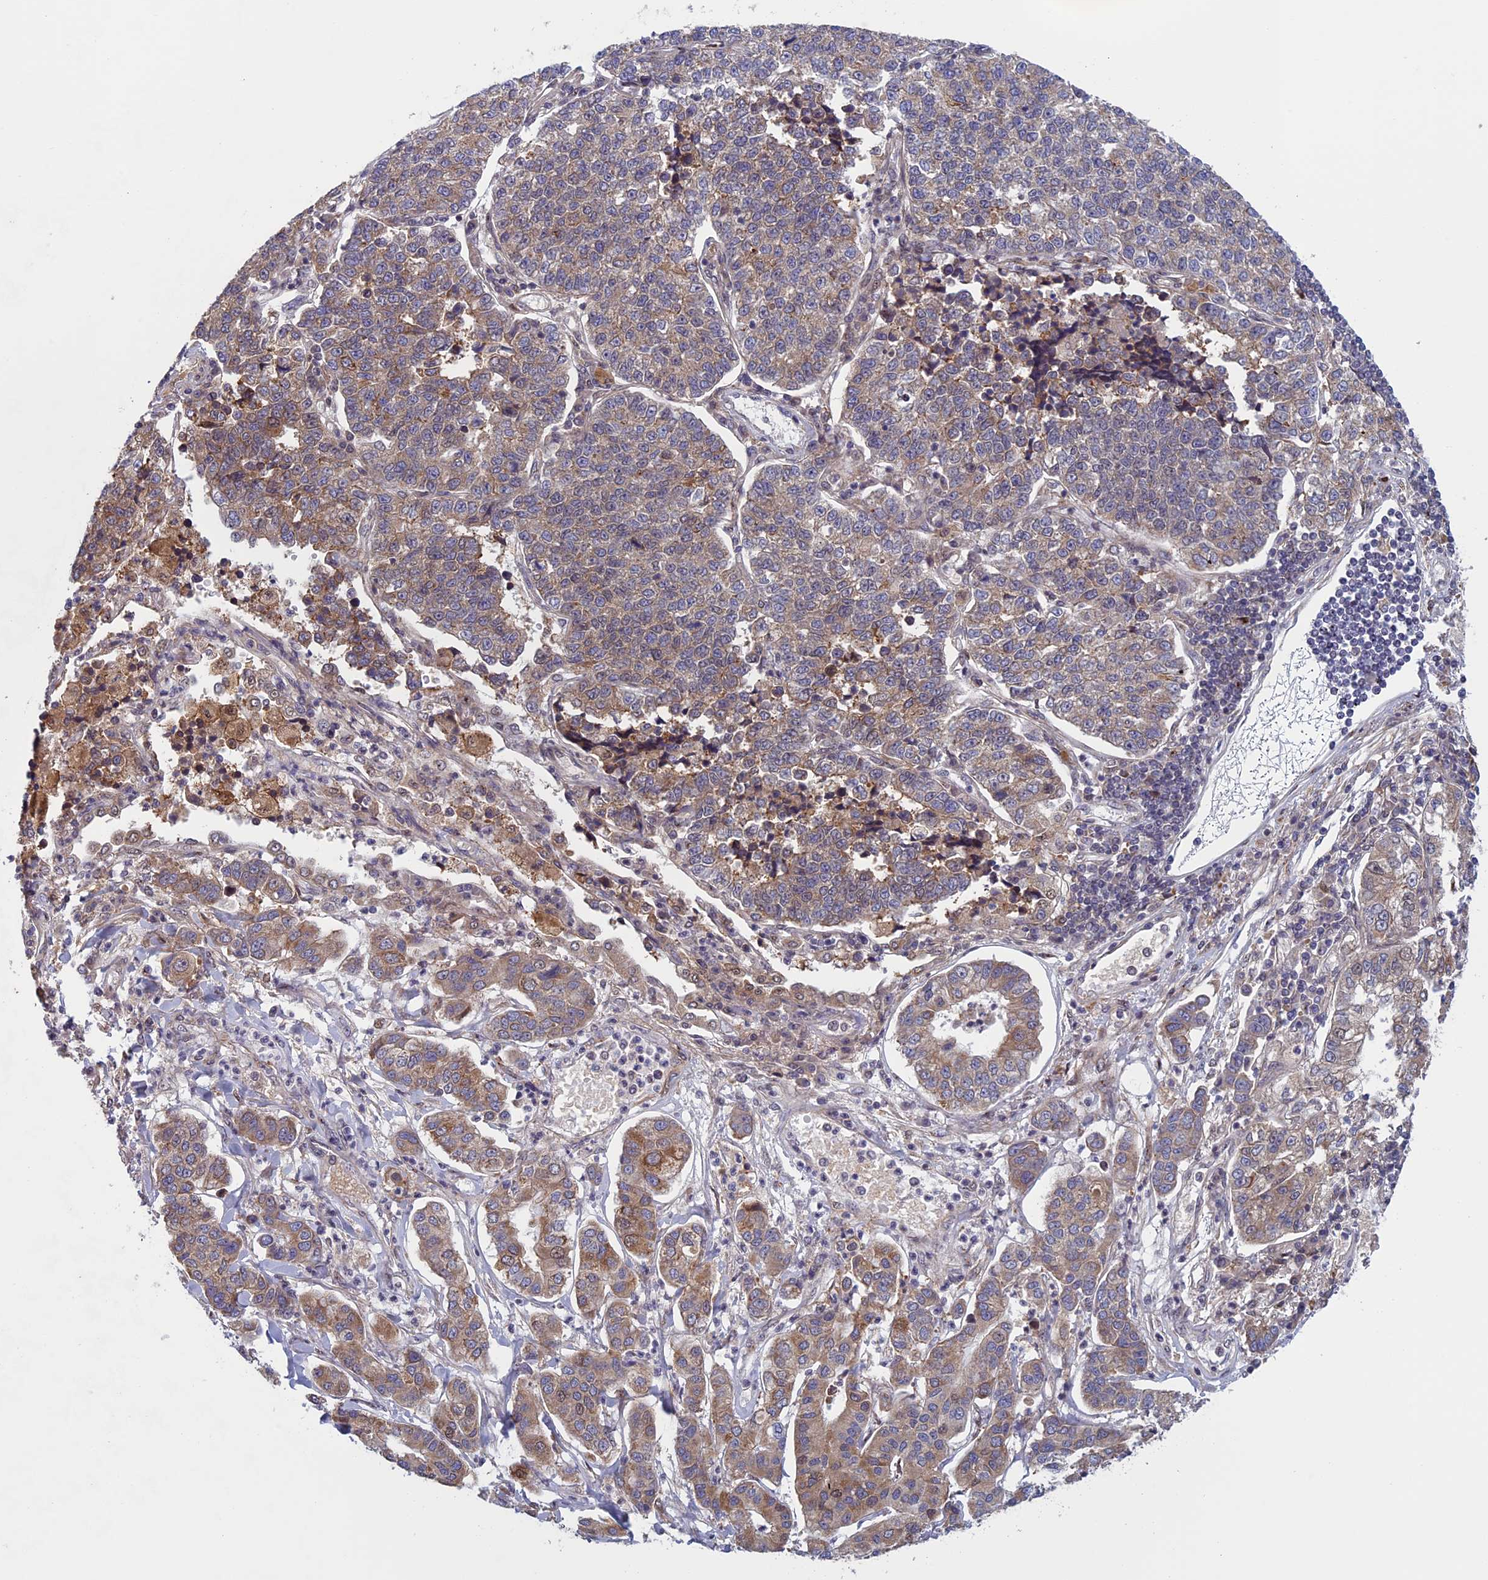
{"staining": {"intensity": "weak", "quantity": "25%-75%", "location": "cytoplasmic/membranous"}, "tissue": "lung cancer", "cell_type": "Tumor cells", "image_type": "cancer", "snomed": [{"axis": "morphology", "description": "Adenocarcinoma, NOS"}, {"axis": "topography", "description": "Lung"}], "caption": "Protein expression analysis of lung cancer (adenocarcinoma) displays weak cytoplasmic/membranous staining in about 25%-75% of tumor cells. Immunohistochemistry (ihc) stains the protein in brown and the nuclei are stained blue.", "gene": "FADS1", "patient": {"sex": "male", "age": 49}}